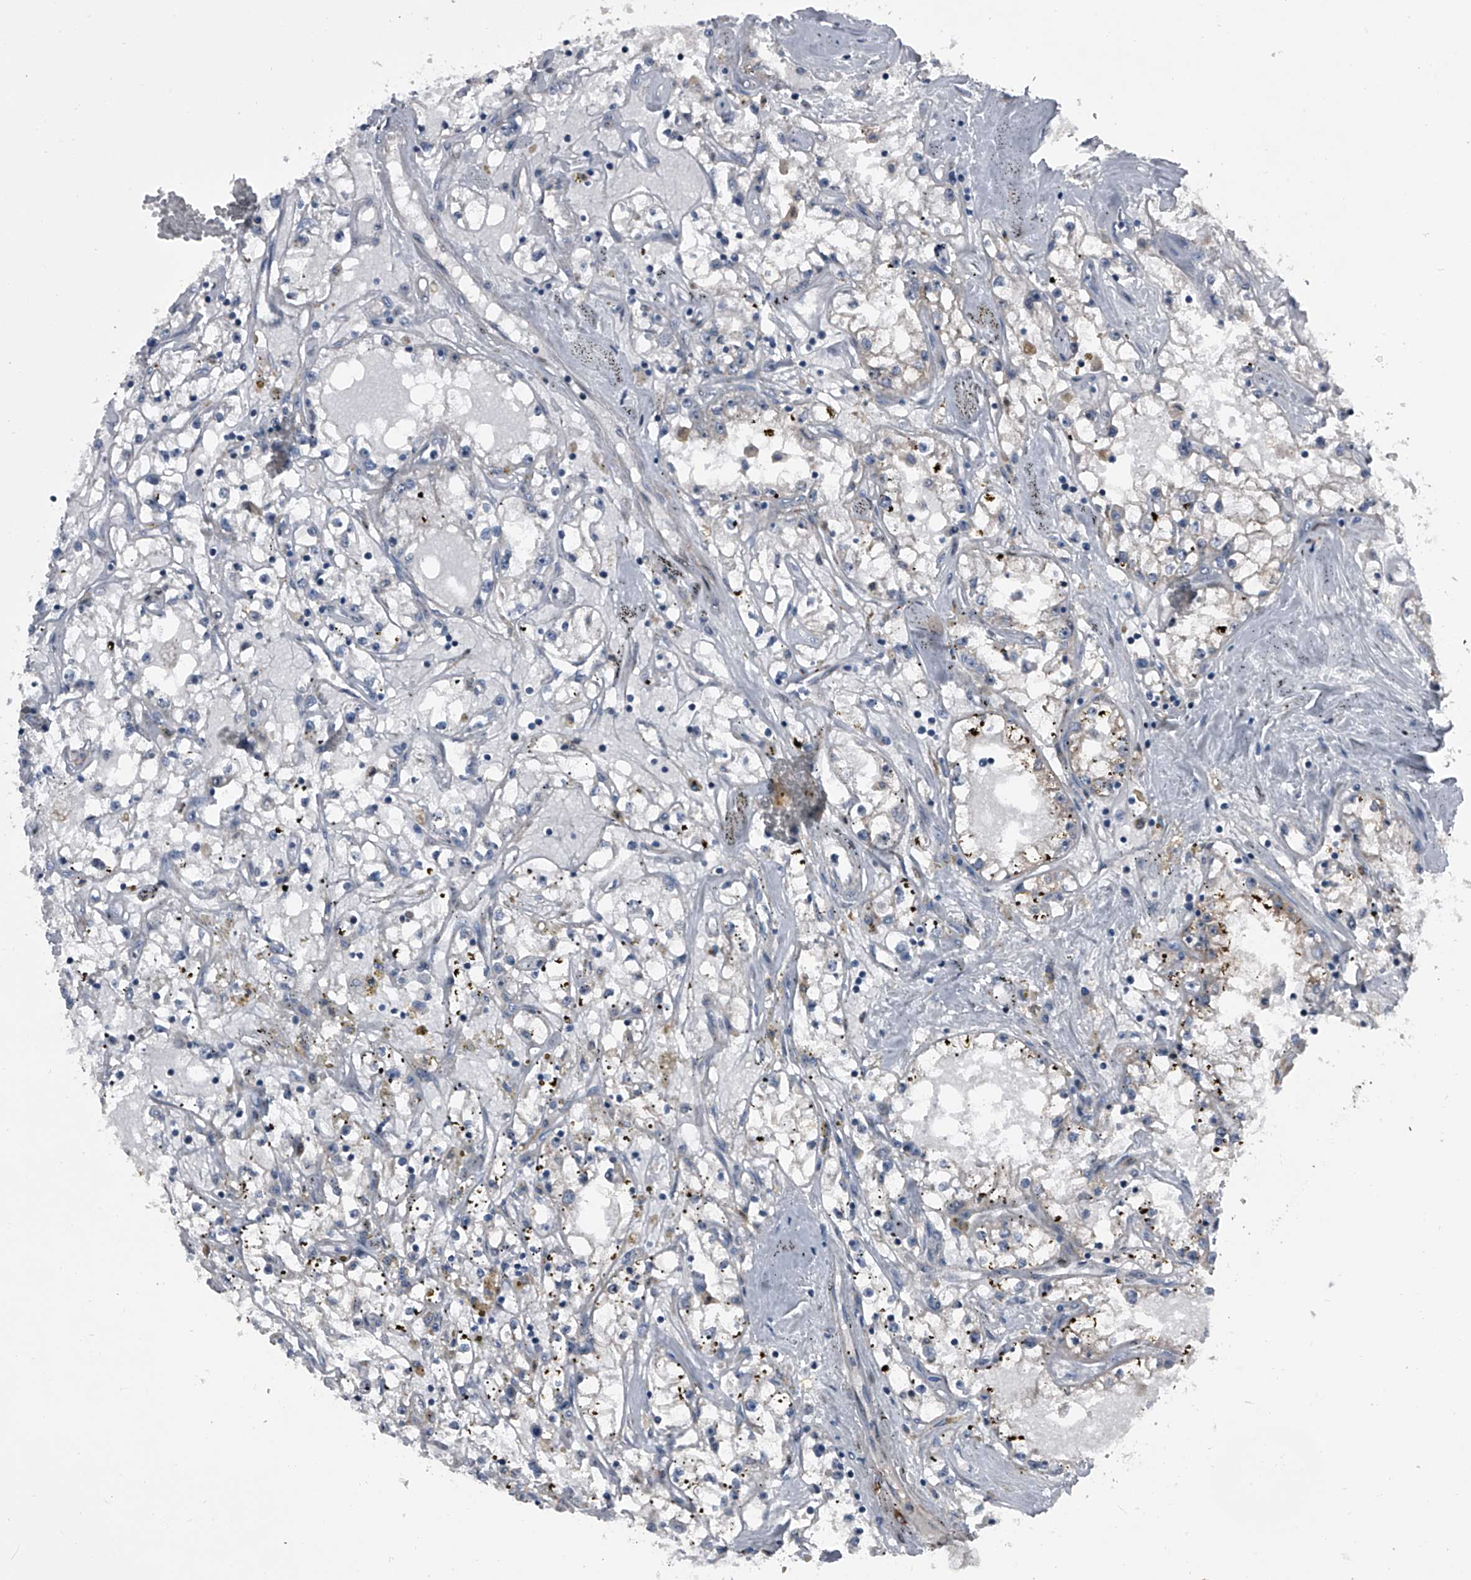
{"staining": {"intensity": "negative", "quantity": "none", "location": "none"}, "tissue": "renal cancer", "cell_type": "Tumor cells", "image_type": "cancer", "snomed": [{"axis": "morphology", "description": "Adenocarcinoma, NOS"}, {"axis": "topography", "description": "Kidney"}], "caption": "High power microscopy micrograph of an immunohistochemistry histopathology image of renal adenocarcinoma, revealing no significant positivity in tumor cells. (DAB IHC, high magnification).", "gene": "ELK4", "patient": {"sex": "male", "age": 56}}